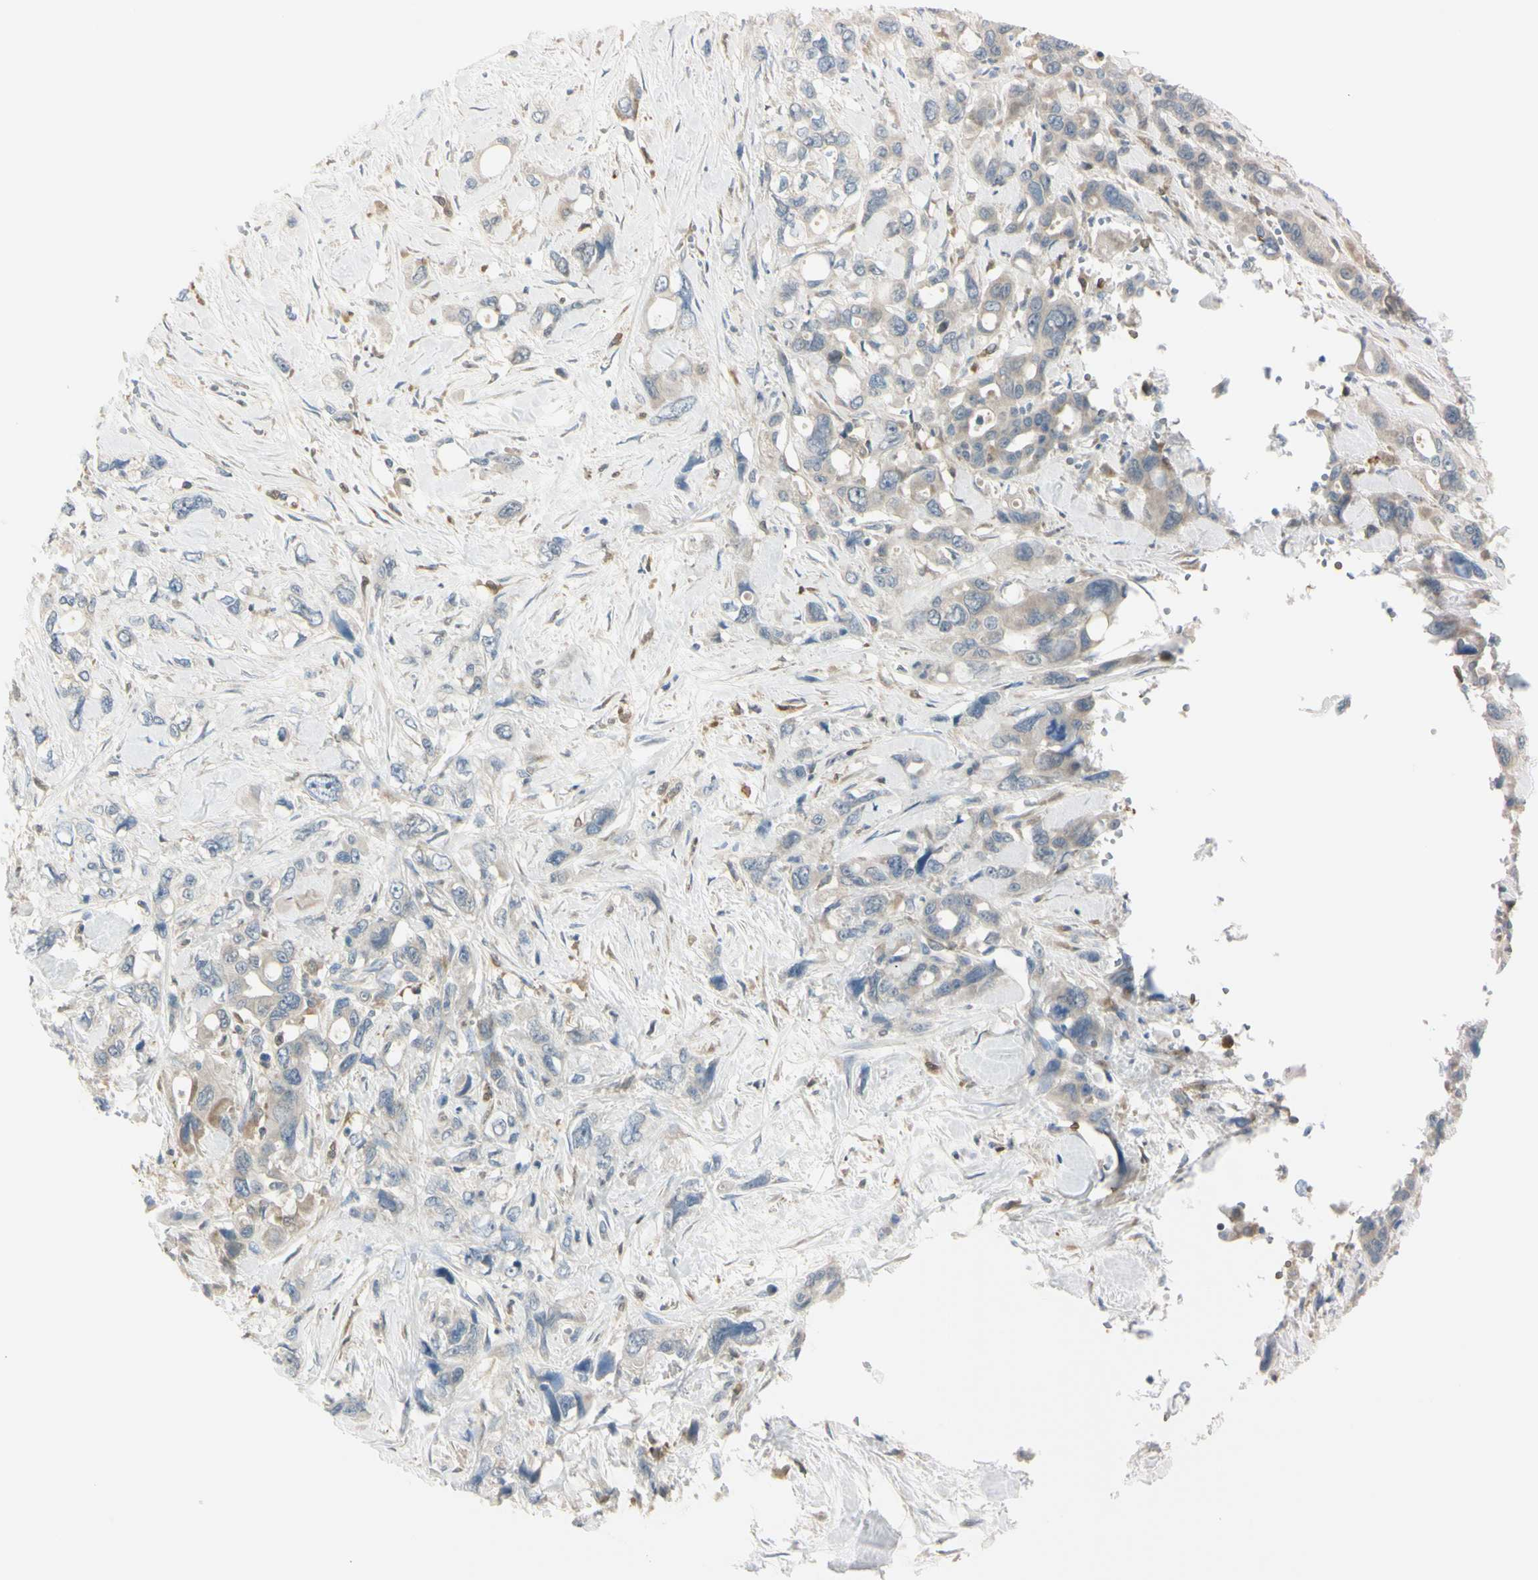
{"staining": {"intensity": "weak", "quantity": "25%-75%", "location": "cytoplasmic/membranous"}, "tissue": "pancreatic cancer", "cell_type": "Tumor cells", "image_type": "cancer", "snomed": [{"axis": "morphology", "description": "Adenocarcinoma, NOS"}, {"axis": "topography", "description": "Pancreas"}], "caption": "High-magnification brightfield microscopy of pancreatic cancer (adenocarcinoma) stained with DAB (3,3'-diaminobenzidine) (brown) and counterstained with hematoxylin (blue). tumor cells exhibit weak cytoplasmic/membranous positivity is identified in approximately25%-75% of cells. (DAB (3,3'-diaminobenzidine) IHC, brown staining for protein, blue staining for nuclei).", "gene": "CYRIB", "patient": {"sex": "male", "age": 46}}